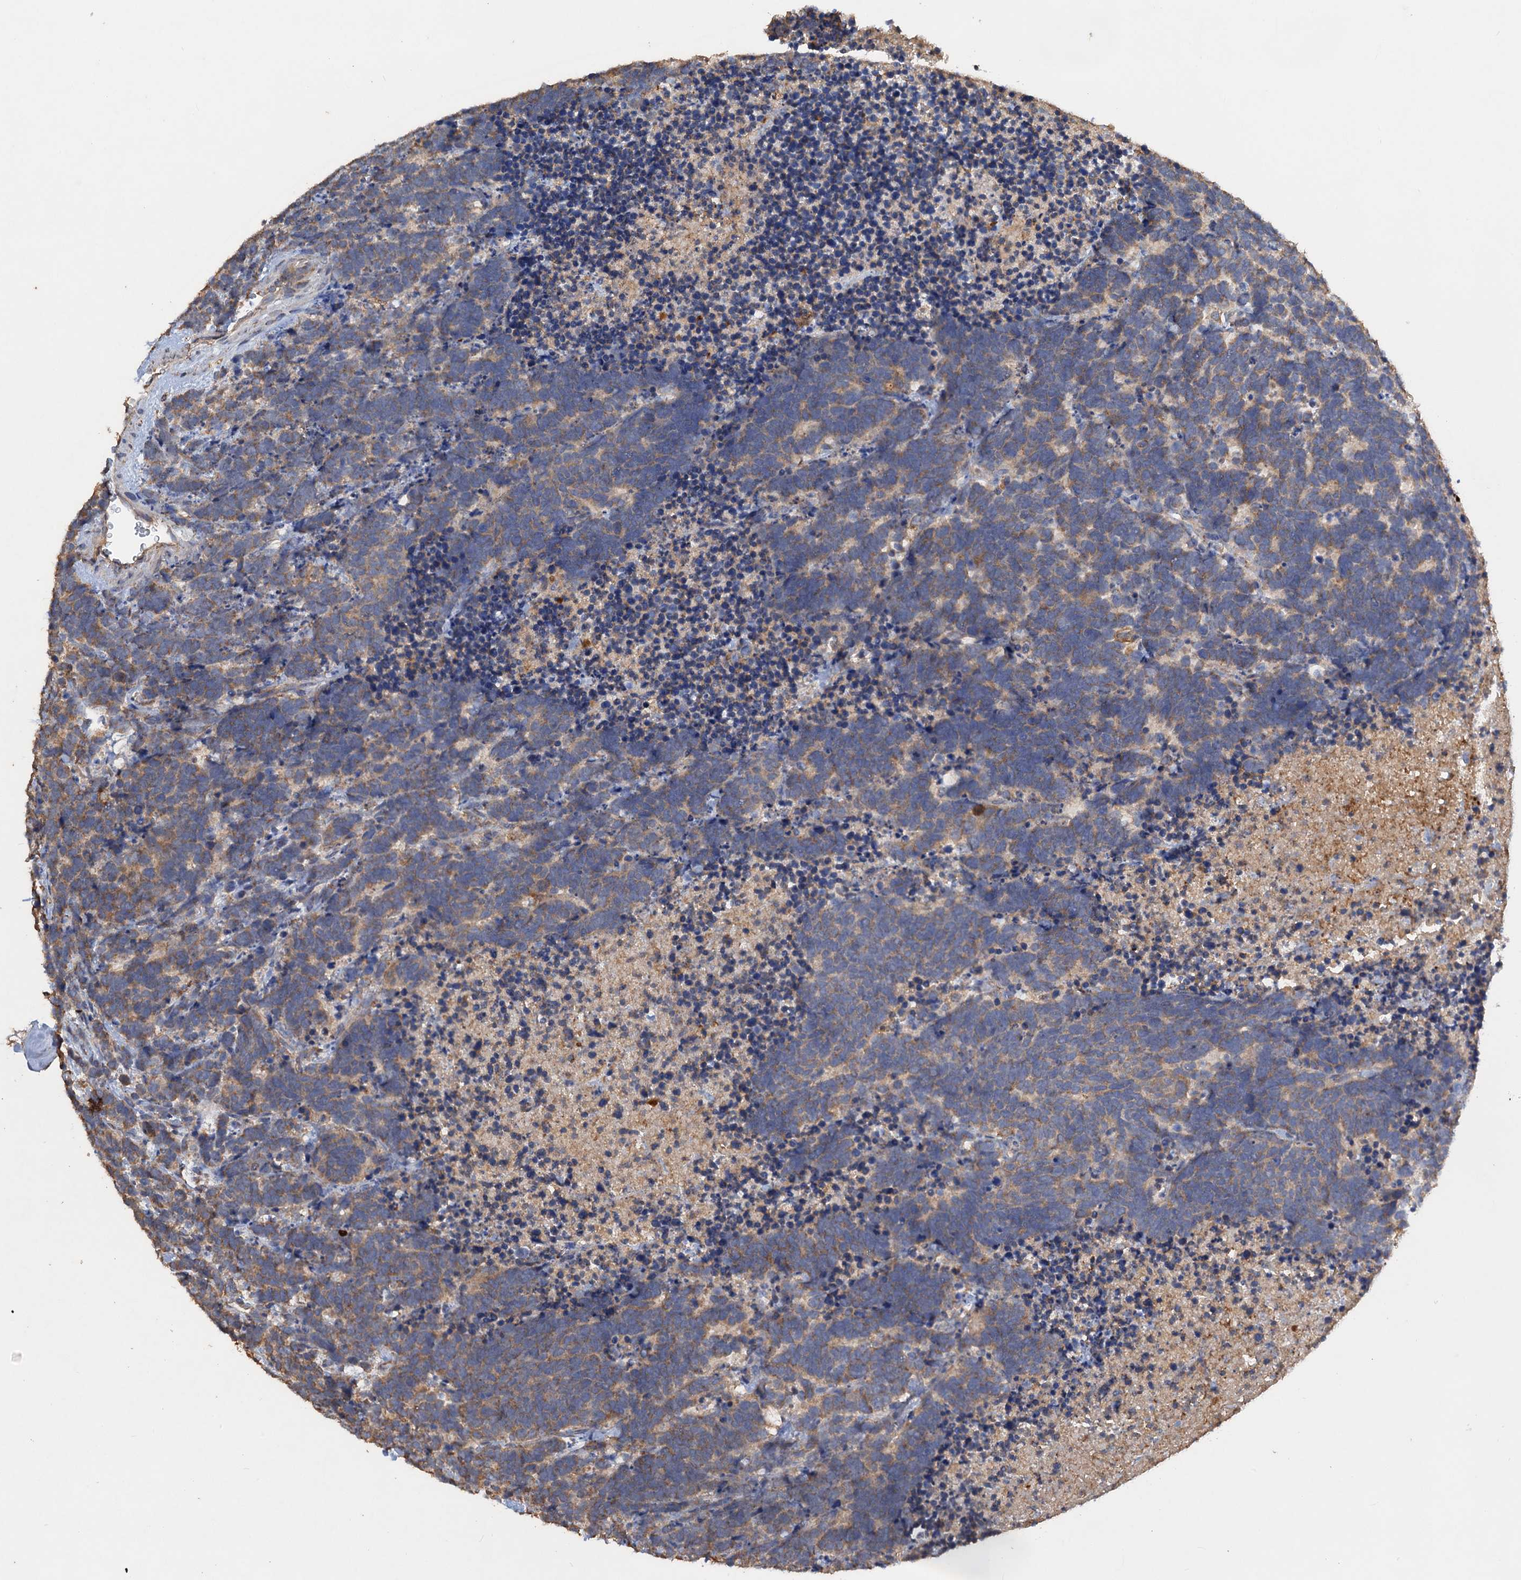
{"staining": {"intensity": "weak", "quantity": ">75%", "location": "cytoplasmic/membranous"}, "tissue": "carcinoid", "cell_type": "Tumor cells", "image_type": "cancer", "snomed": [{"axis": "morphology", "description": "Carcinoma, NOS"}, {"axis": "morphology", "description": "Carcinoid, malignant, NOS"}, {"axis": "topography", "description": "Urinary bladder"}], "caption": "The immunohistochemical stain labels weak cytoplasmic/membranous staining in tumor cells of carcinoid tissue.", "gene": "SCUBE3", "patient": {"sex": "male", "age": 57}}